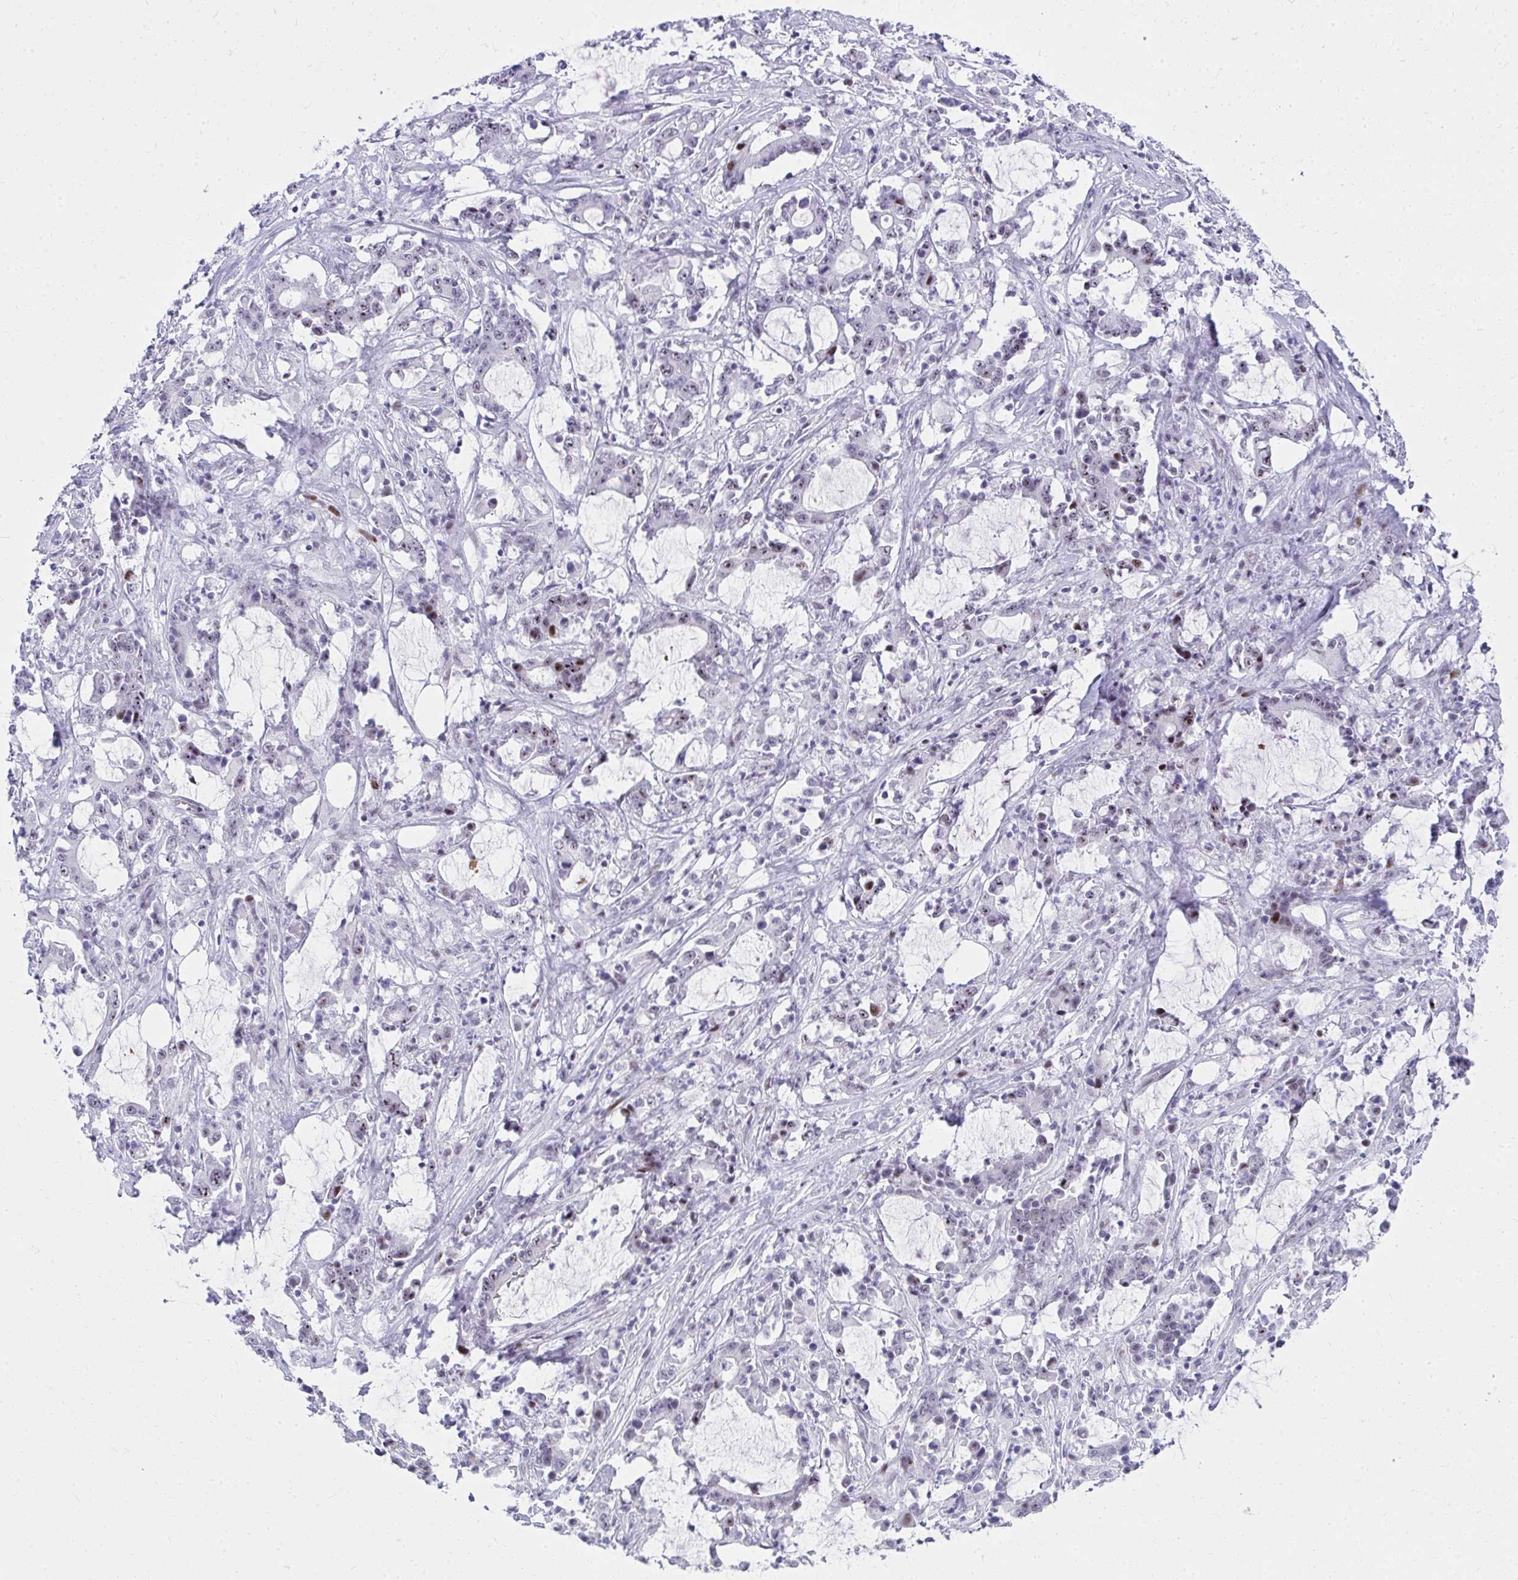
{"staining": {"intensity": "moderate", "quantity": "<25%", "location": "nuclear"}, "tissue": "stomach cancer", "cell_type": "Tumor cells", "image_type": "cancer", "snomed": [{"axis": "morphology", "description": "Adenocarcinoma, NOS"}, {"axis": "topography", "description": "Stomach, upper"}], "caption": "Brown immunohistochemical staining in stomach cancer displays moderate nuclear staining in about <25% of tumor cells. The protein is shown in brown color, while the nuclei are stained blue.", "gene": "GLDN", "patient": {"sex": "male", "age": 68}}